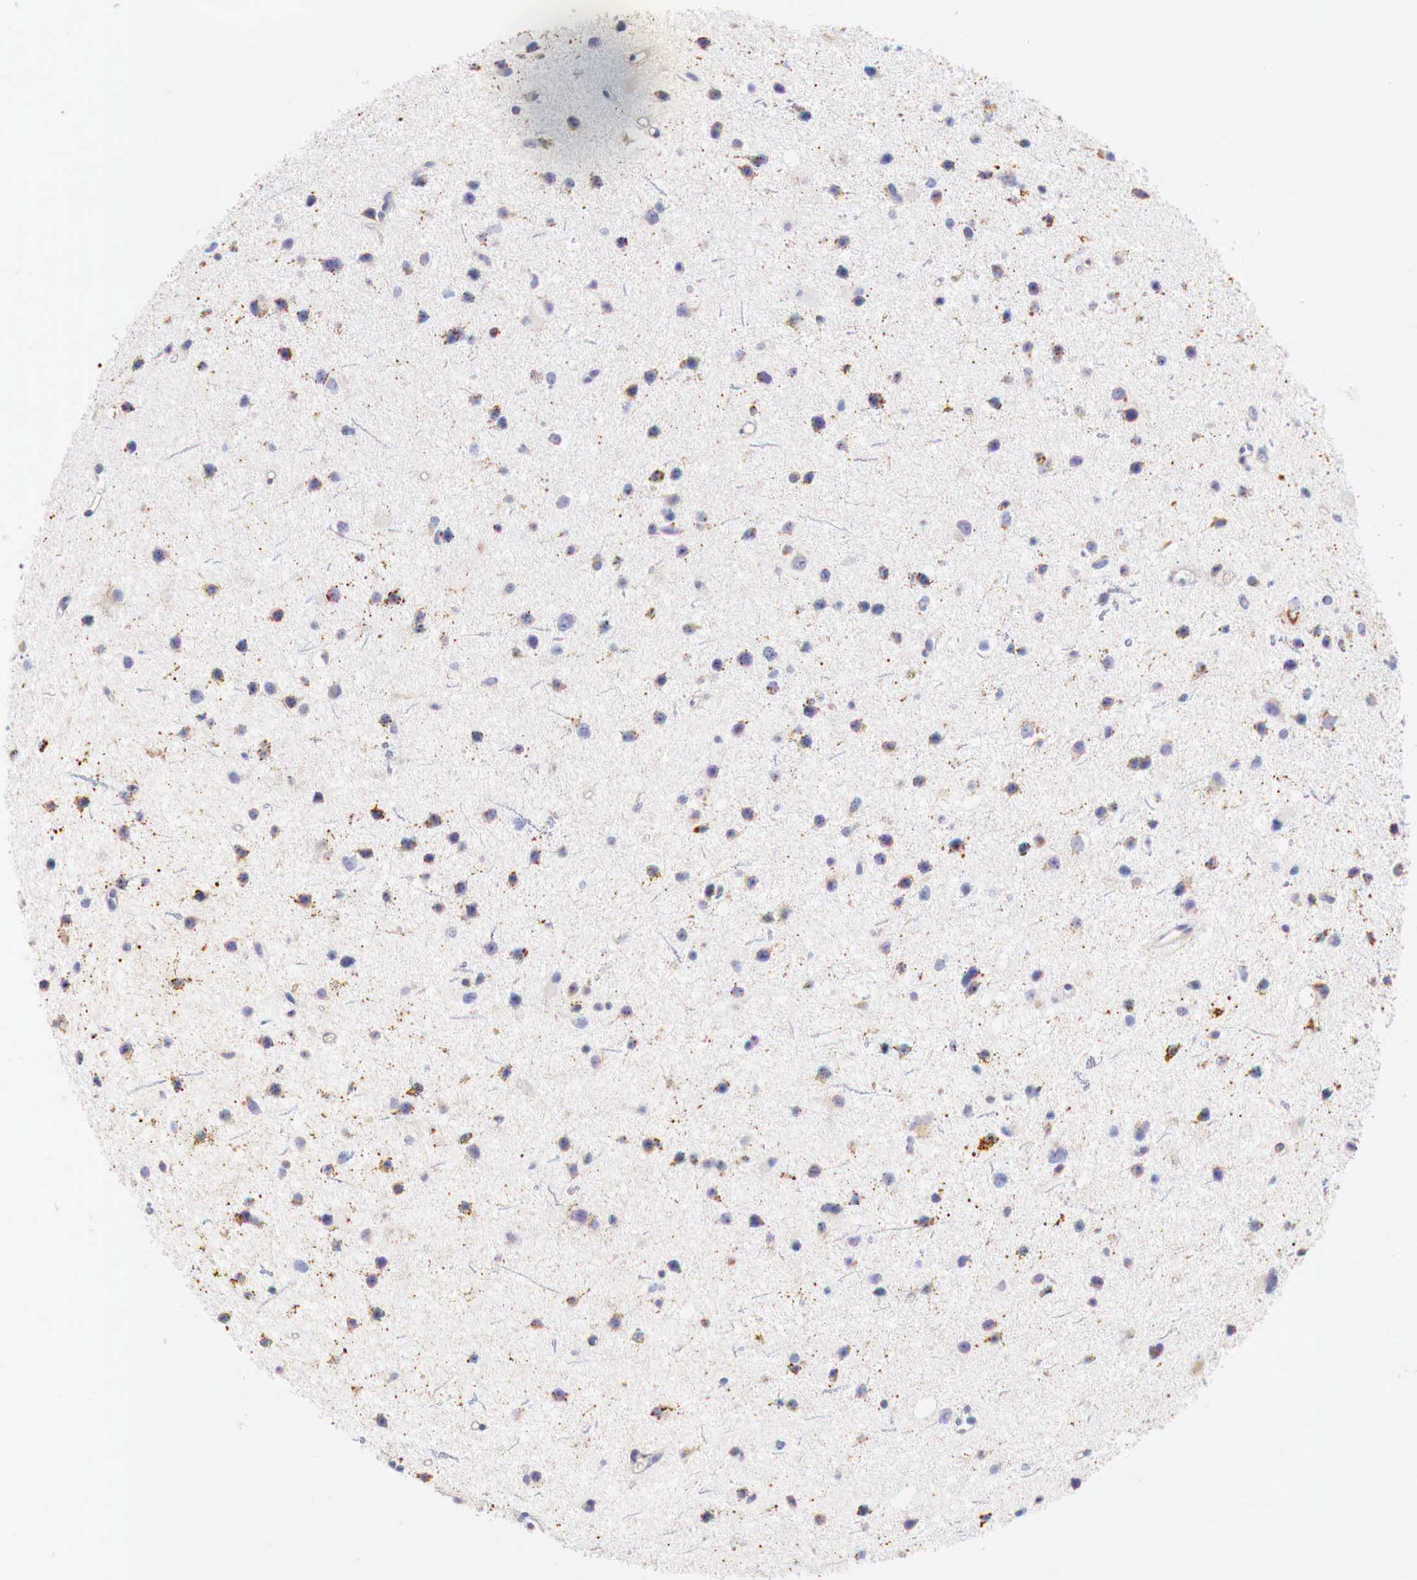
{"staining": {"intensity": "moderate", "quantity": "25%-75%", "location": "cytoplasmic/membranous"}, "tissue": "glioma", "cell_type": "Tumor cells", "image_type": "cancer", "snomed": [{"axis": "morphology", "description": "Glioma, malignant, Low grade"}, {"axis": "topography", "description": "Brain"}], "caption": "Protein staining shows moderate cytoplasmic/membranous staining in about 25%-75% of tumor cells in malignant glioma (low-grade).", "gene": "IDH3G", "patient": {"sex": "female", "age": 46}}